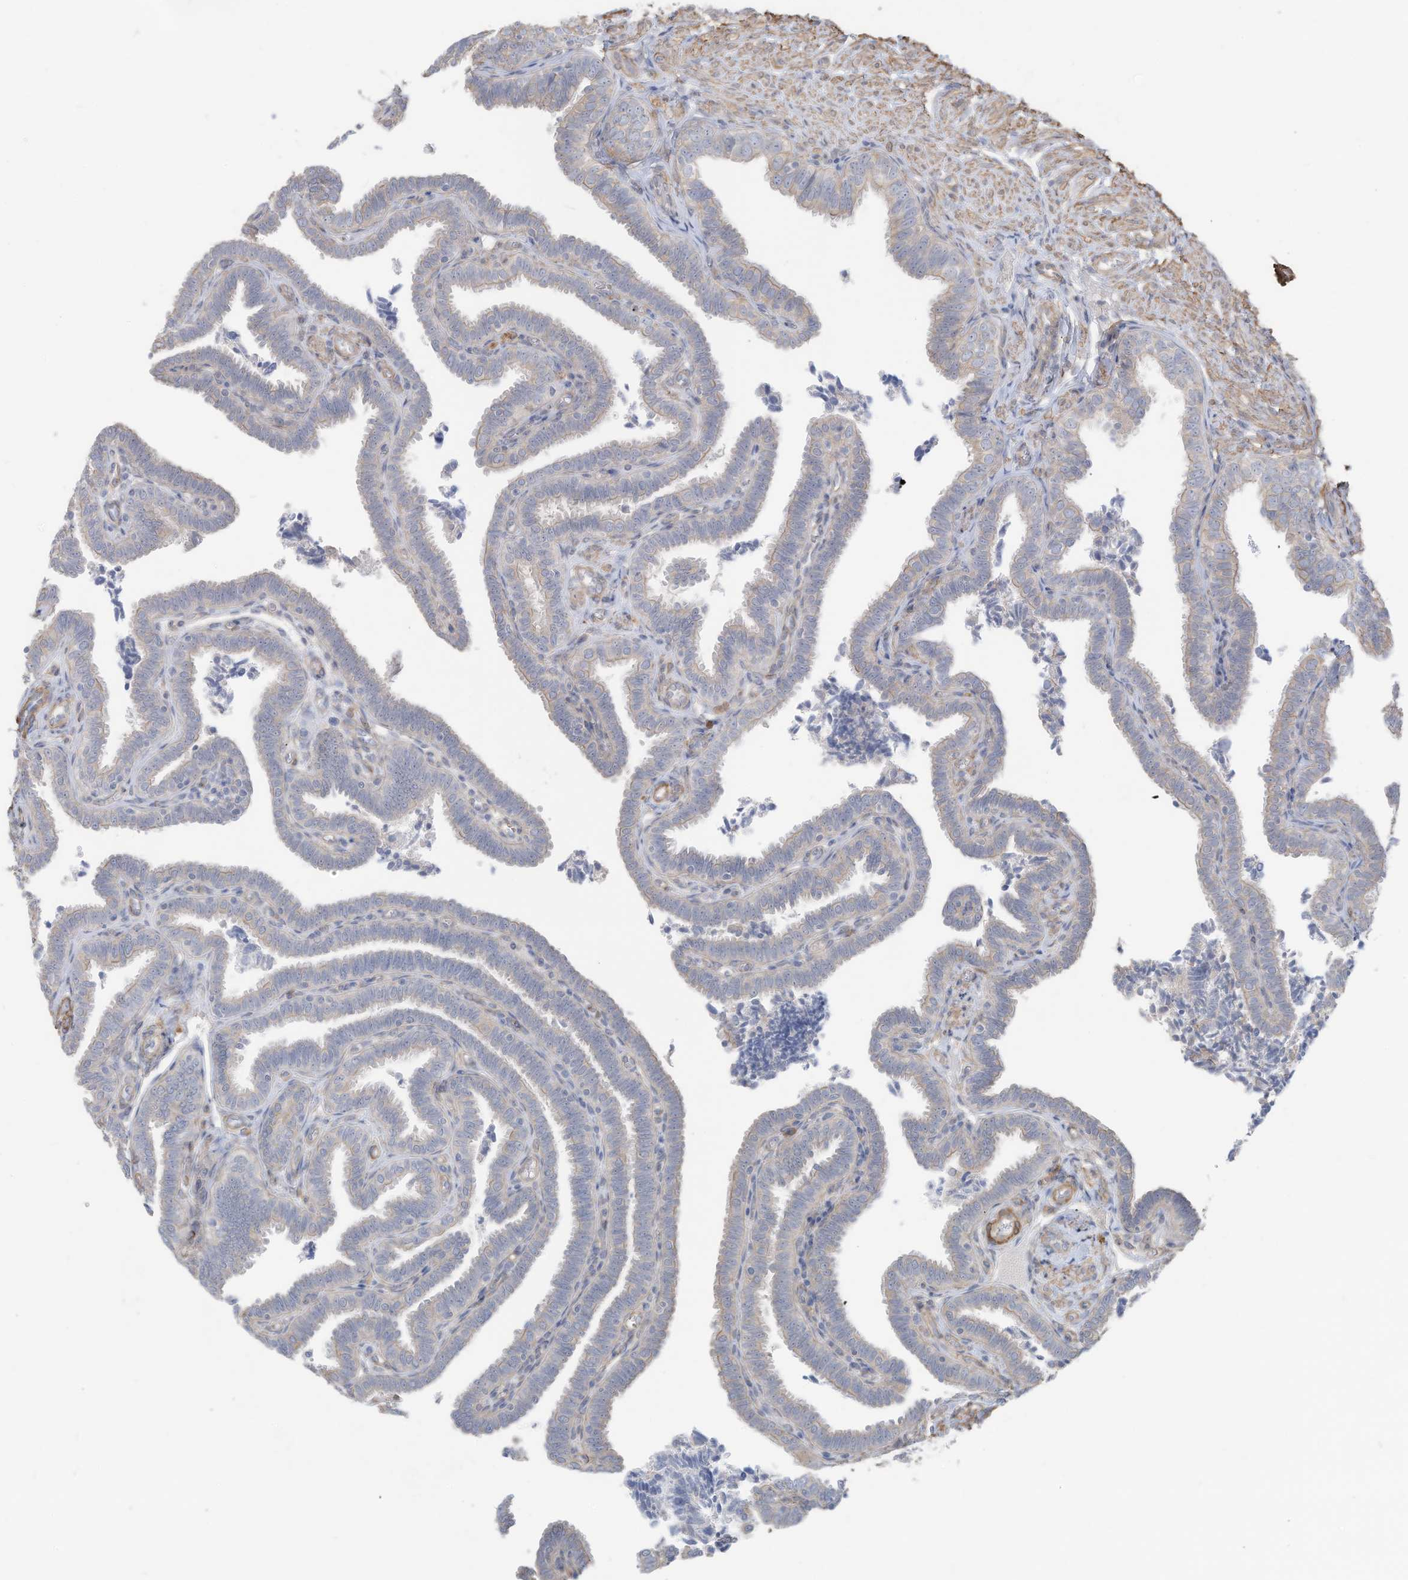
{"staining": {"intensity": "negative", "quantity": "none", "location": "none"}, "tissue": "fallopian tube", "cell_type": "Glandular cells", "image_type": "normal", "snomed": [{"axis": "morphology", "description": "Normal tissue, NOS"}, {"axis": "topography", "description": "Fallopian tube"}], "caption": "Micrograph shows no protein staining in glandular cells of normal fallopian tube. Brightfield microscopy of immunohistochemistry stained with DAB (3,3'-diaminobenzidine) (brown) and hematoxylin (blue), captured at high magnification.", "gene": "SLC17A7", "patient": {"sex": "female", "age": 39}}